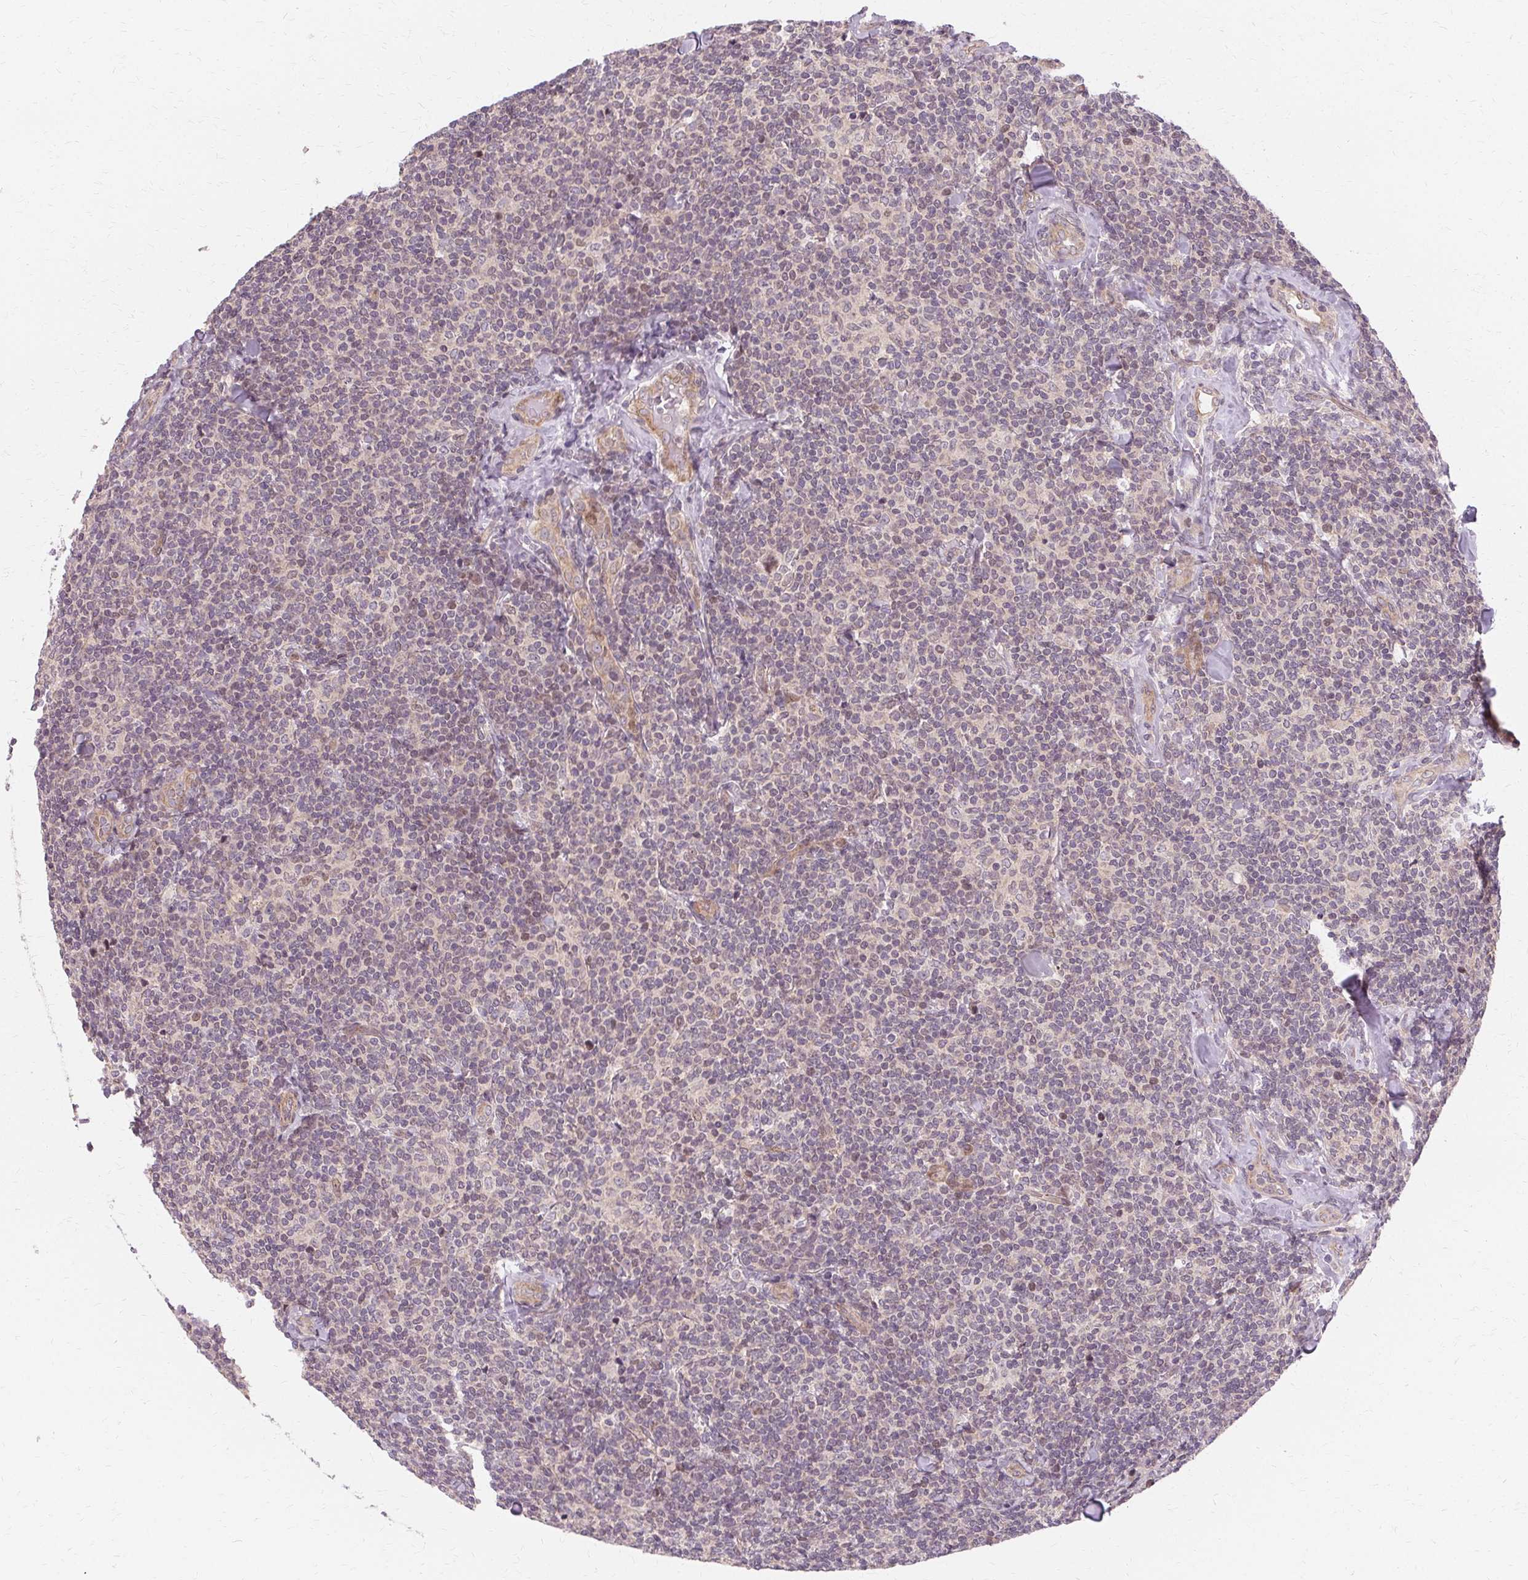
{"staining": {"intensity": "negative", "quantity": "none", "location": "none"}, "tissue": "lymphoma", "cell_type": "Tumor cells", "image_type": "cancer", "snomed": [{"axis": "morphology", "description": "Malignant lymphoma, non-Hodgkin's type, Low grade"}, {"axis": "topography", "description": "Lymph node"}], "caption": "A photomicrograph of human lymphoma is negative for staining in tumor cells.", "gene": "USP8", "patient": {"sex": "female", "age": 56}}